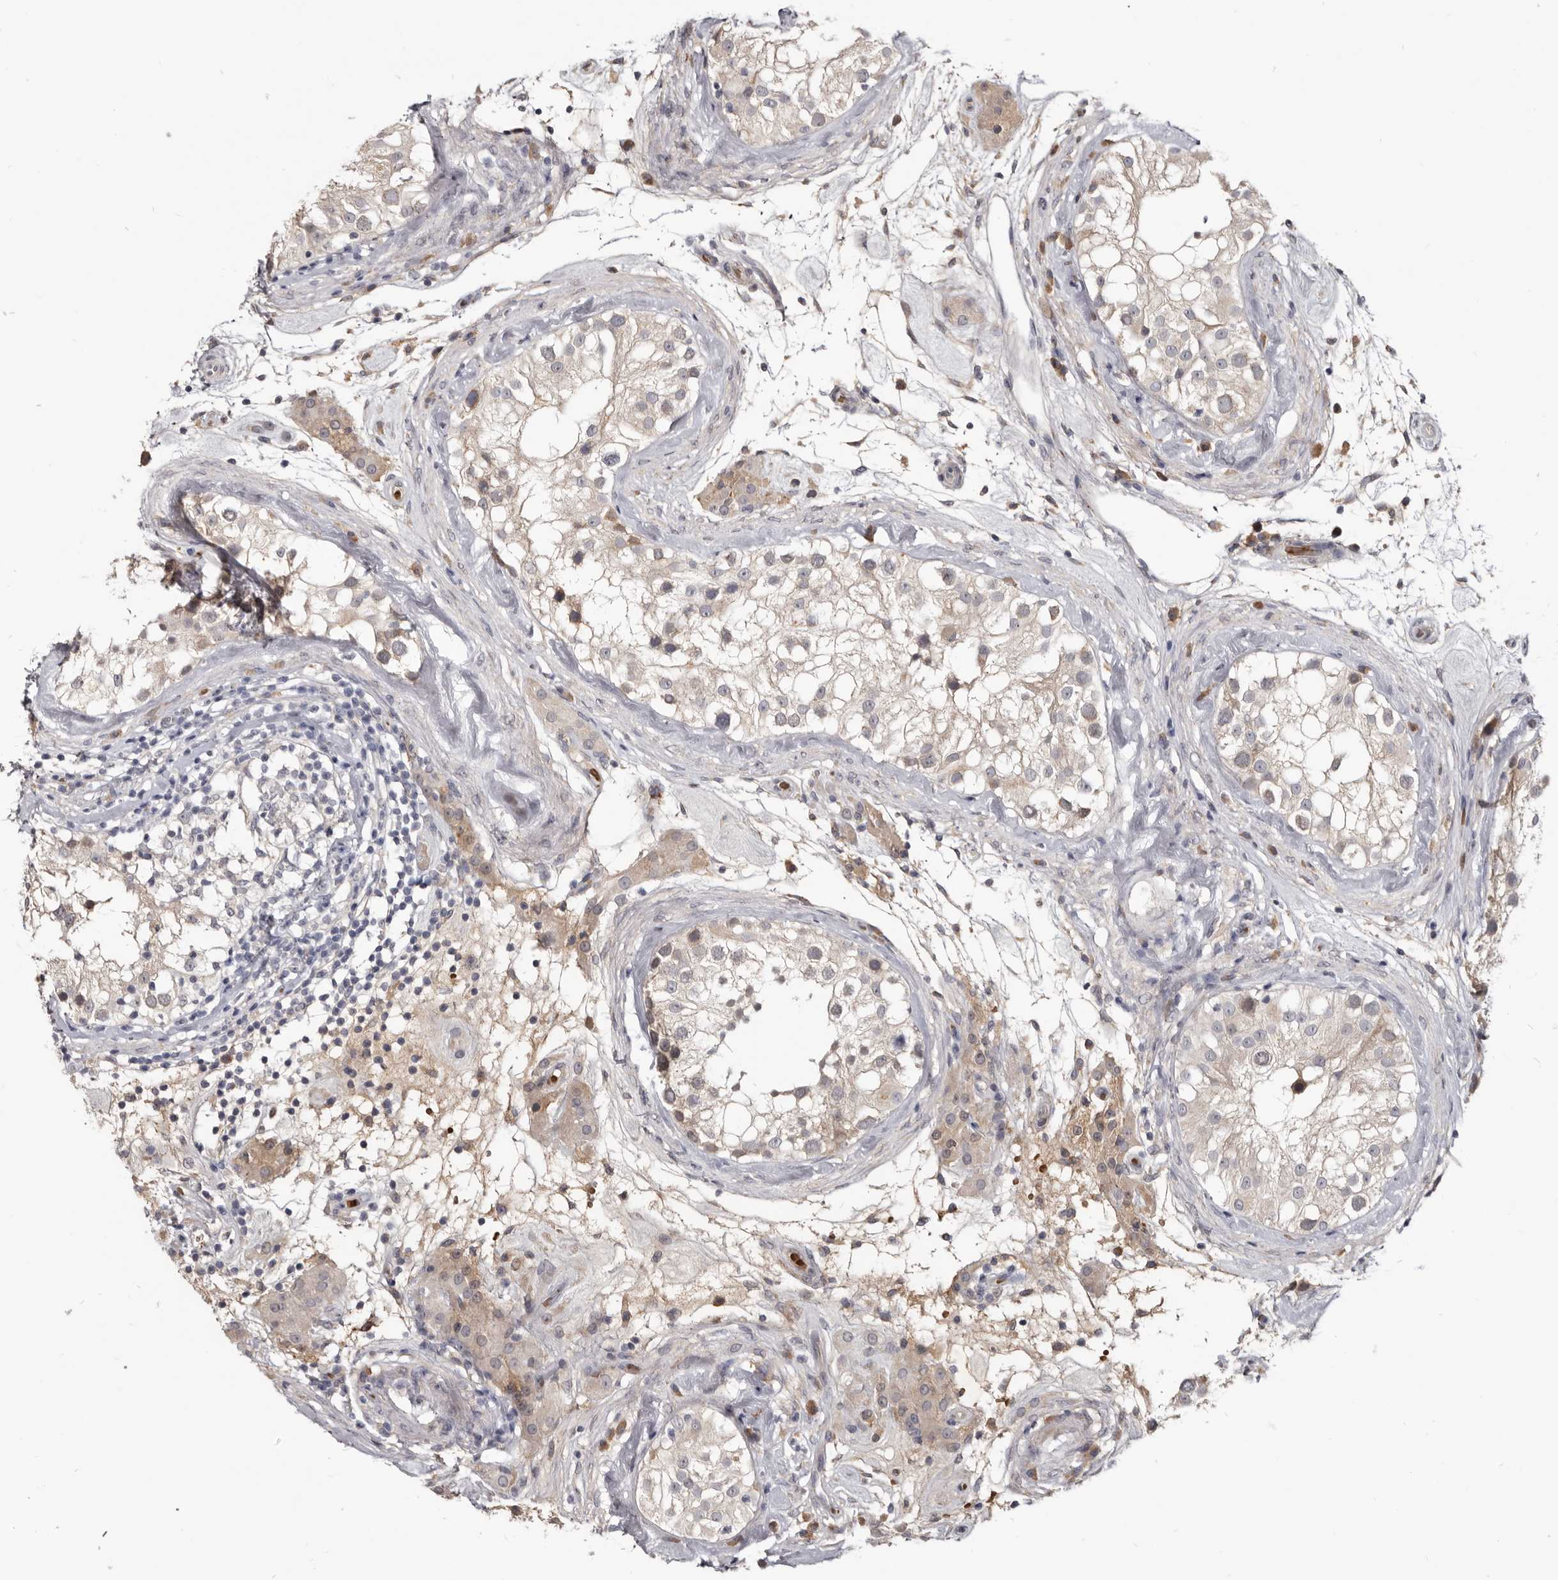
{"staining": {"intensity": "weak", "quantity": "<25%", "location": "cytoplasmic/membranous"}, "tissue": "testis", "cell_type": "Cells in seminiferous ducts", "image_type": "normal", "snomed": [{"axis": "morphology", "description": "Normal tissue, NOS"}, {"axis": "topography", "description": "Testis"}], "caption": "The micrograph displays no staining of cells in seminiferous ducts in benign testis. (IHC, brightfield microscopy, high magnification).", "gene": "NENF", "patient": {"sex": "male", "age": 46}}